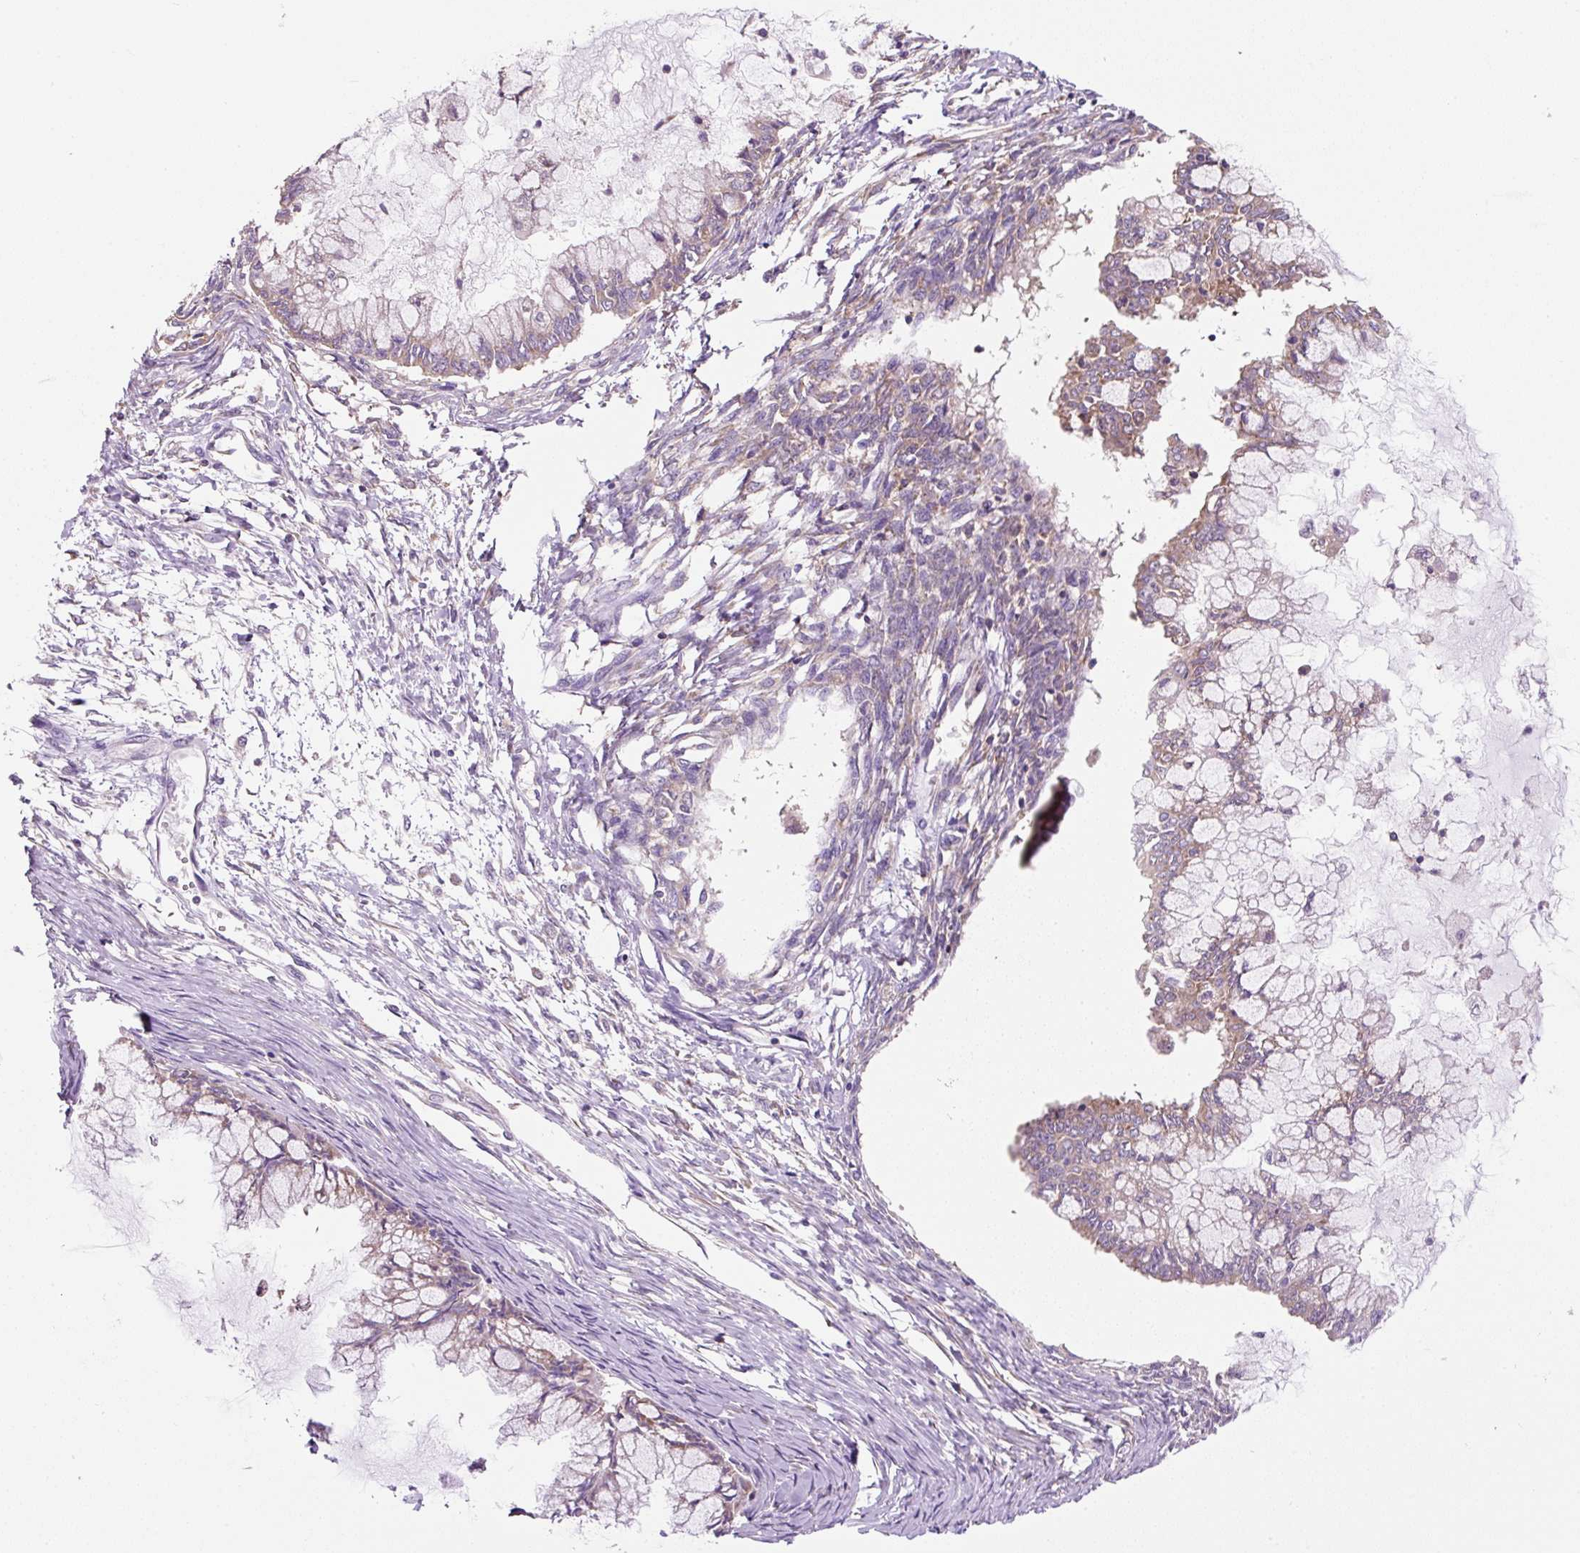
{"staining": {"intensity": "moderate", "quantity": "25%-75%", "location": "cytoplasmic/membranous"}, "tissue": "ovarian cancer", "cell_type": "Tumor cells", "image_type": "cancer", "snomed": [{"axis": "morphology", "description": "Cystadenocarcinoma, mucinous, NOS"}, {"axis": "topography", "description": "Ovary"}], "caption": "Protein analysis of ovarian mucinous cystadenocarcinoma tissue displays moderate cytoplasmic/membranous staining in approximately 25%-75% of tumor cells. The staining was performed using DAB to visualize the protein expression in brown, while the nuclei were stained in blue with hematoxylin (Magnification: 20x).", "gene": "RPS23", "patient": {"sex": "female", "age": 34}}